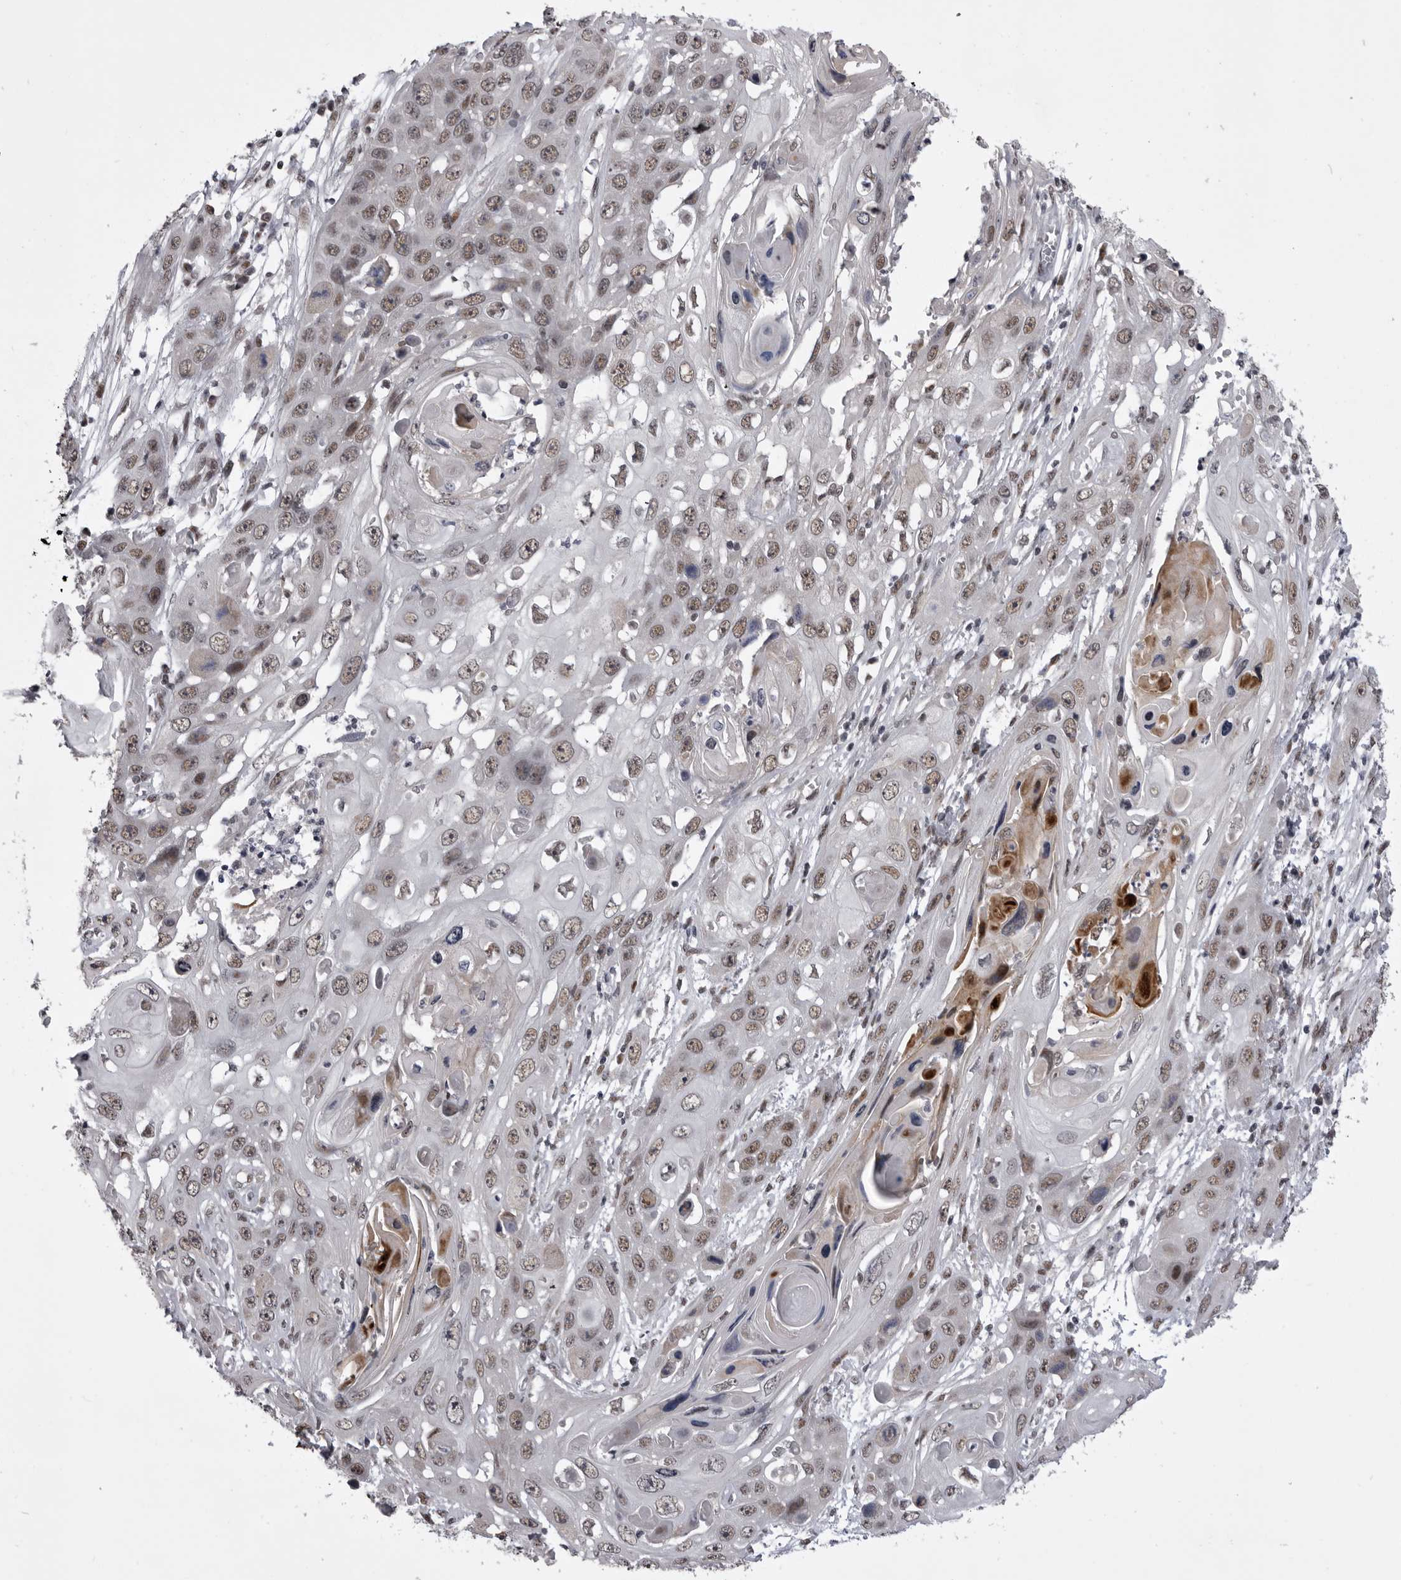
{"staining": {"intensity": "weak", "quantity": "25%-75%", "location": "nuclear"}, "tissue": "skin cancer", "cell_type": "Tumor cells", "image_type": "cancer", "snomed": [{"axis": "morphology", "description": "Squamous cell carcinoma, NOS"}, {"axis": "topography", "description": "Skin"}], "caption": "A brown stain highlights weak nuclear positivity of a protein in human skin cancer (squamous cell carcinoma) tumor cells.", "gene": "PRPF3", "patient": {"sex": "male", "age": 55}}